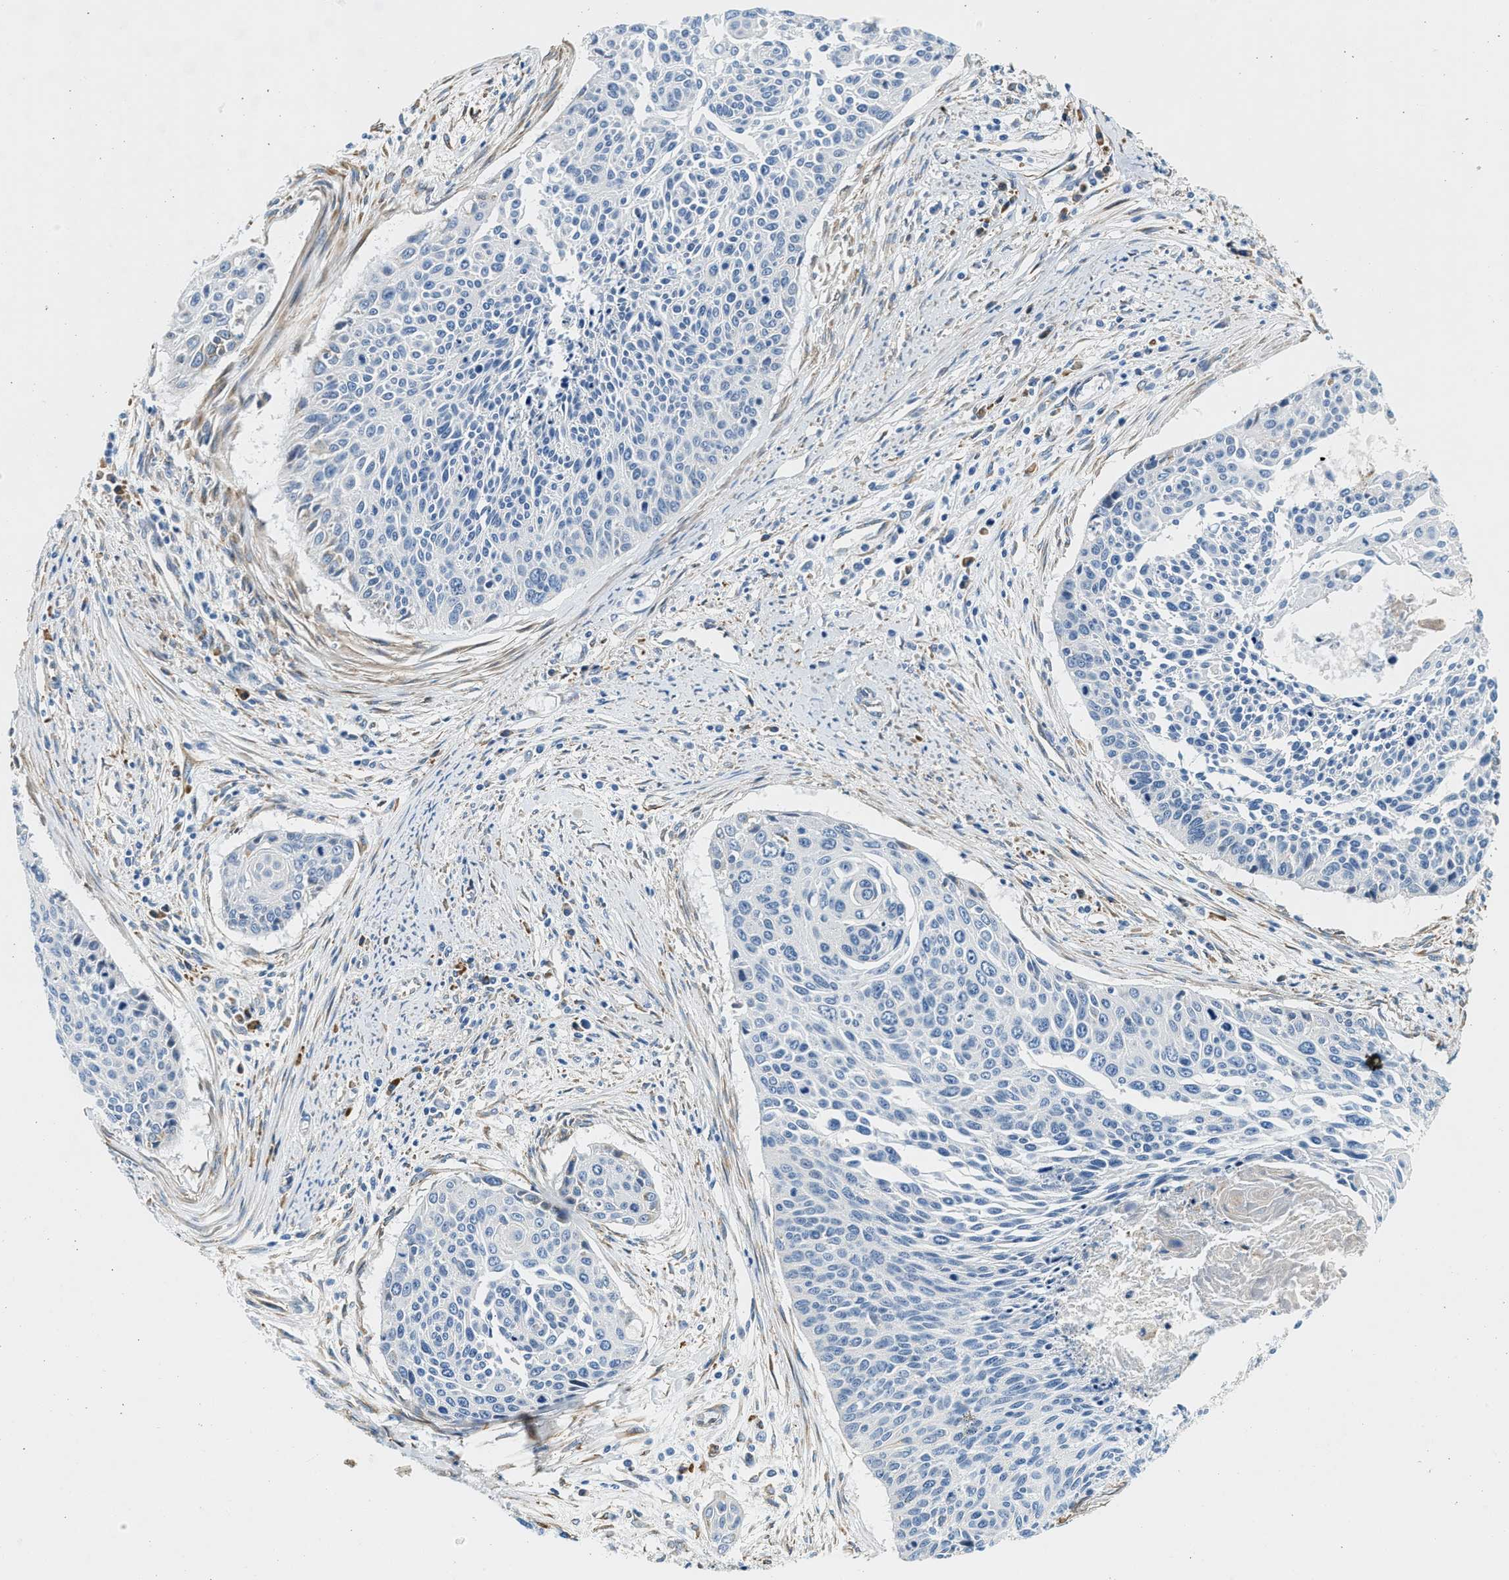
{"staining": {"intensity": "negative", "quantity": "none", "location": "none"}, "tissue": "cervical cancer", "cell_type": "Tumor cells", "image_type": "cancer", "snomed": [{"axis": "morphology", "description": "Squamous cell carcinoma, NOS"}, {"axis": "topography", "description": "Cervix"}], "caption": "Immunohistochemical staining of cervical squamous cell carcinoma demonstrates no significant positivity in tumor cells.", "gene": "CNTN6", "patient": {"sex": "female", "age": 55}}